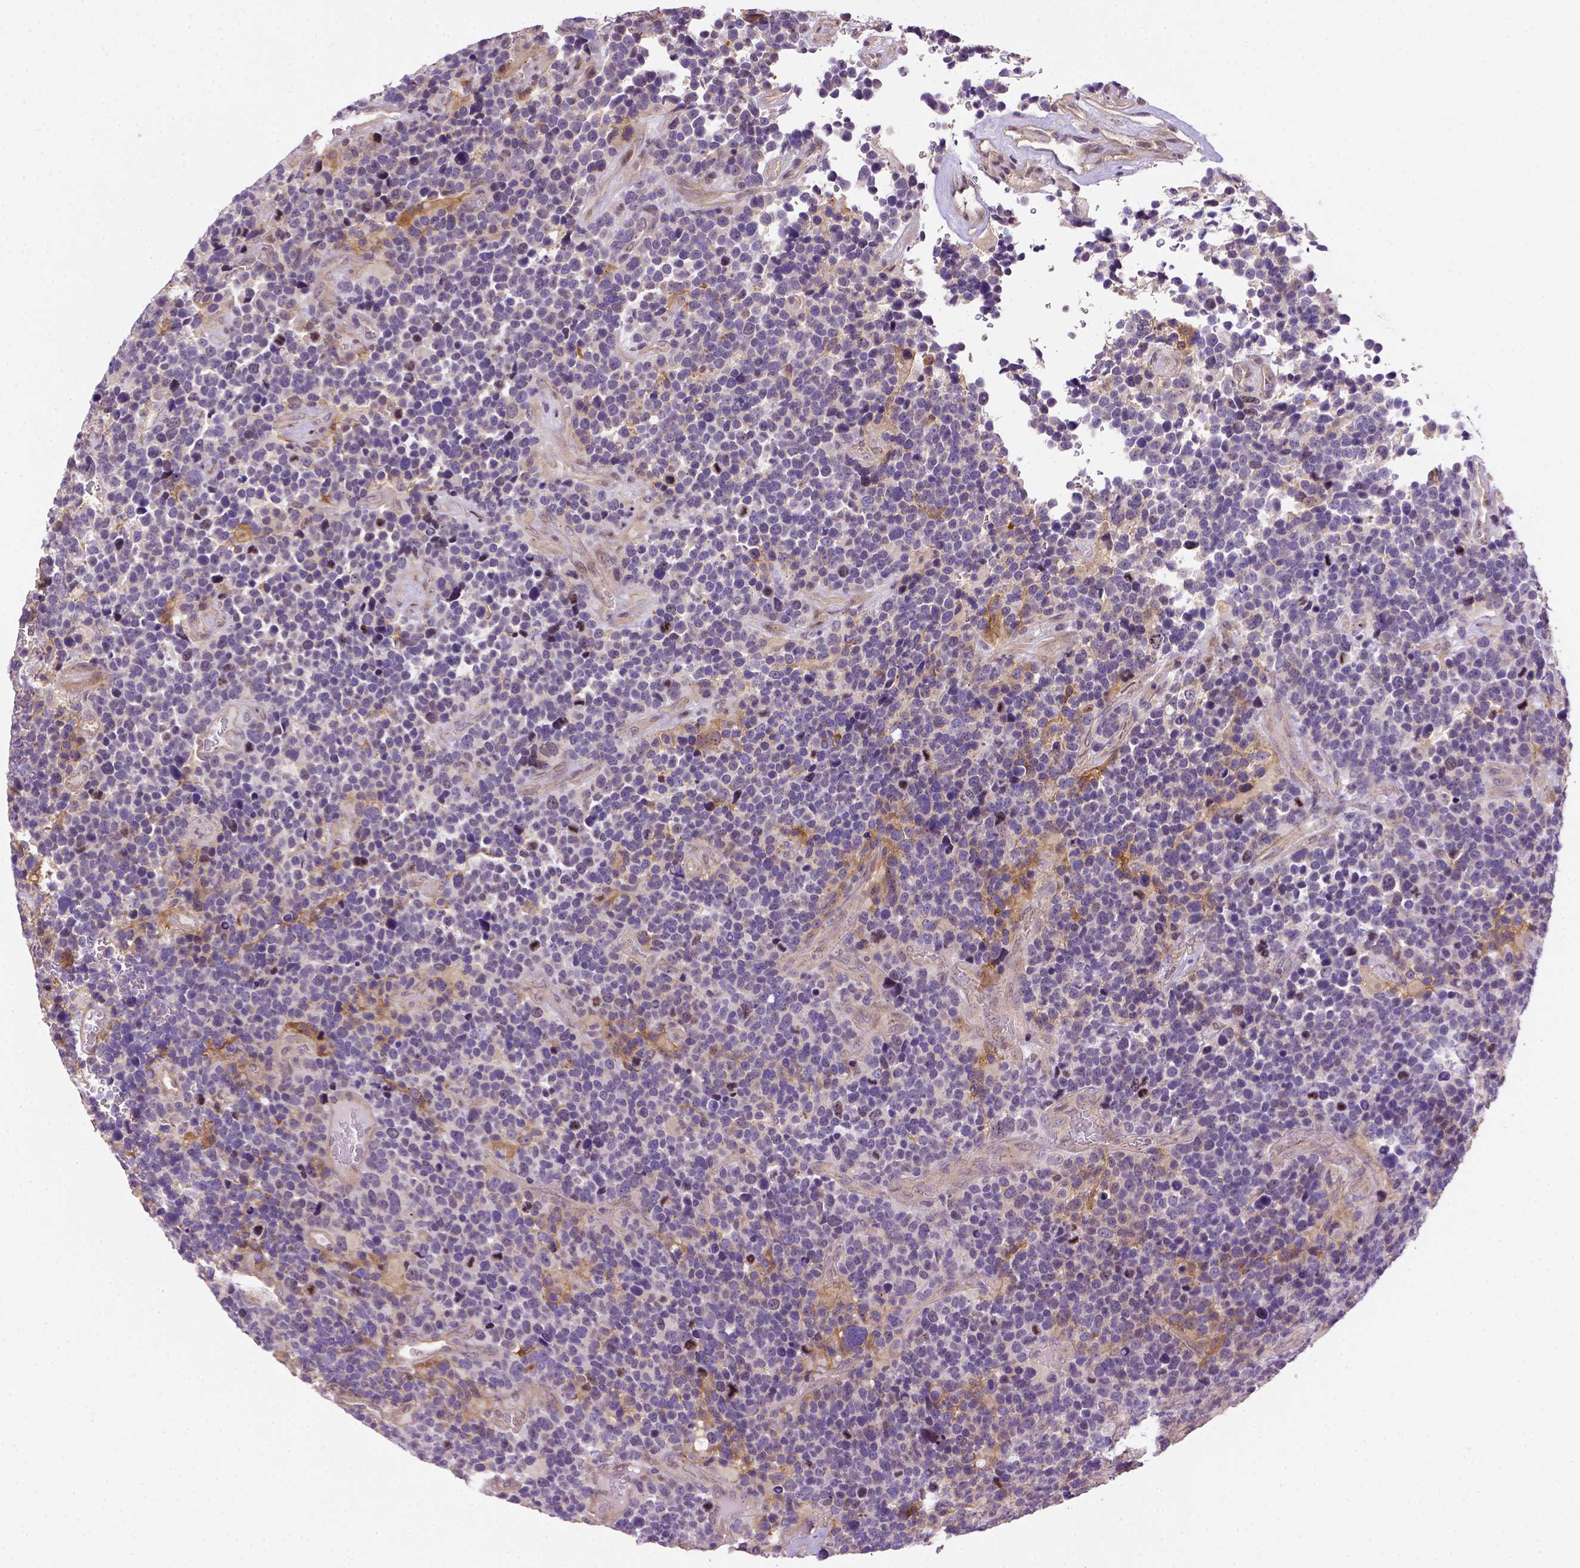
{"staining": {"intensity": "moderate", "quantity": "<25%", "location": "cytoplasmic/membranous"}, "tissue": "glioma", "cell_type": "Tumor cells", "image_type": "cancer", "snomed": [{"axis": "morphology", "description": "Glioma, malignant, High grade"}, {"axis": "topography", "description": "Brain"}], "caption": "This is an image of IHC staining of glioma, which shows moderate expression in the cytoplasmic/membranous of tumor cells.", "gene": "KAZN", "patient": {"sex": "male", "age": 33}}